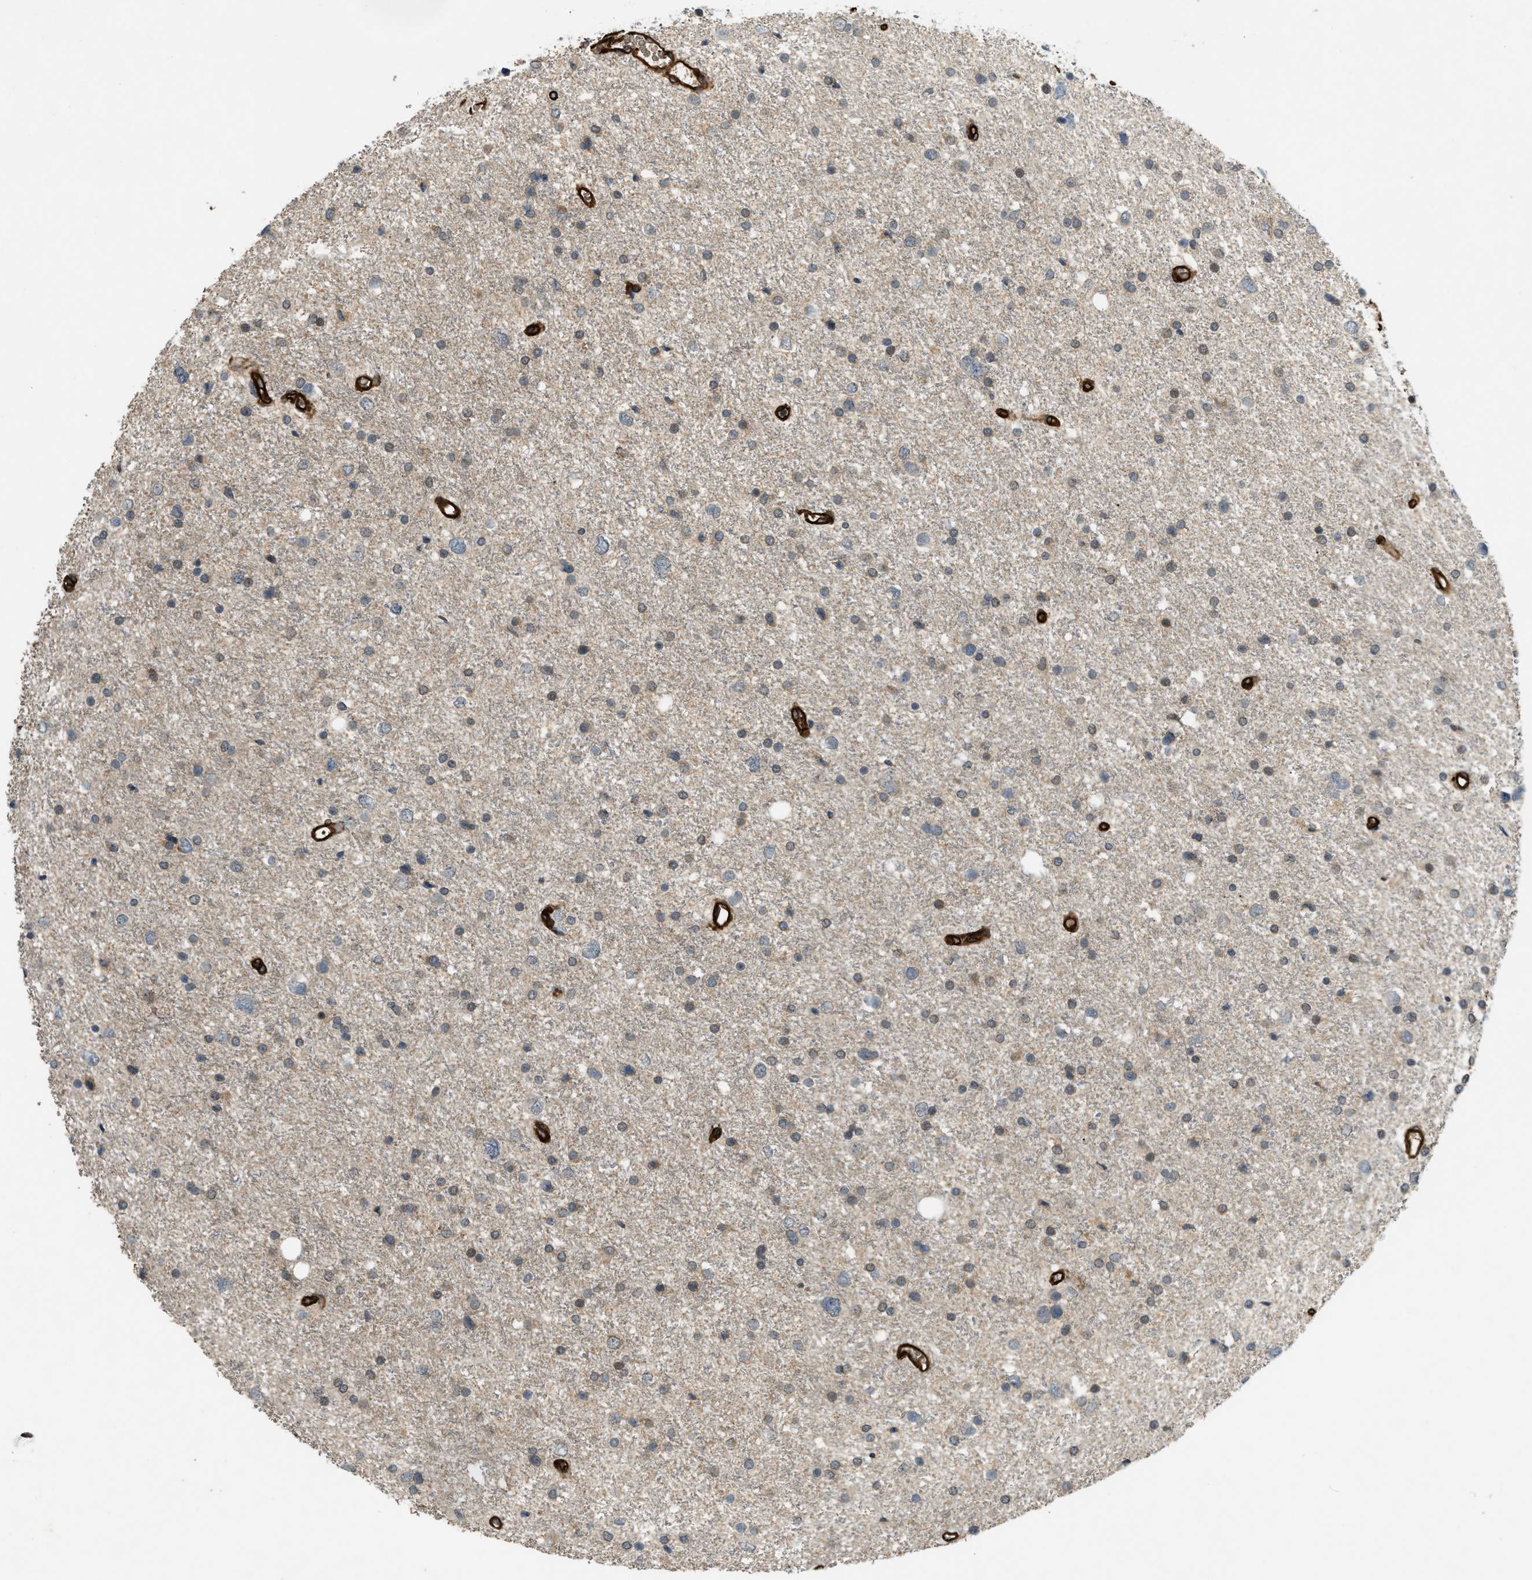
{"staining": {"intensity": "weak", "quantity": "25%-75%", "location": "cytoplasmic/membranous"}, "tissue": "glioma", "cell_type": "Tumor cells", "image_type": "cancer", "snomed": [{"axis": "morphology", "description": "Glioma, malignant, Low grade"}, {"axis": "topography", "description": "Brain"}], "caption": "Protein staining of glioma tissue shows weak cytoplasmic/membranous positivity in approximately 25%-75% of tumor cells.", "gene": "NMB", "patient": {"sex": "female", "age": 37}}